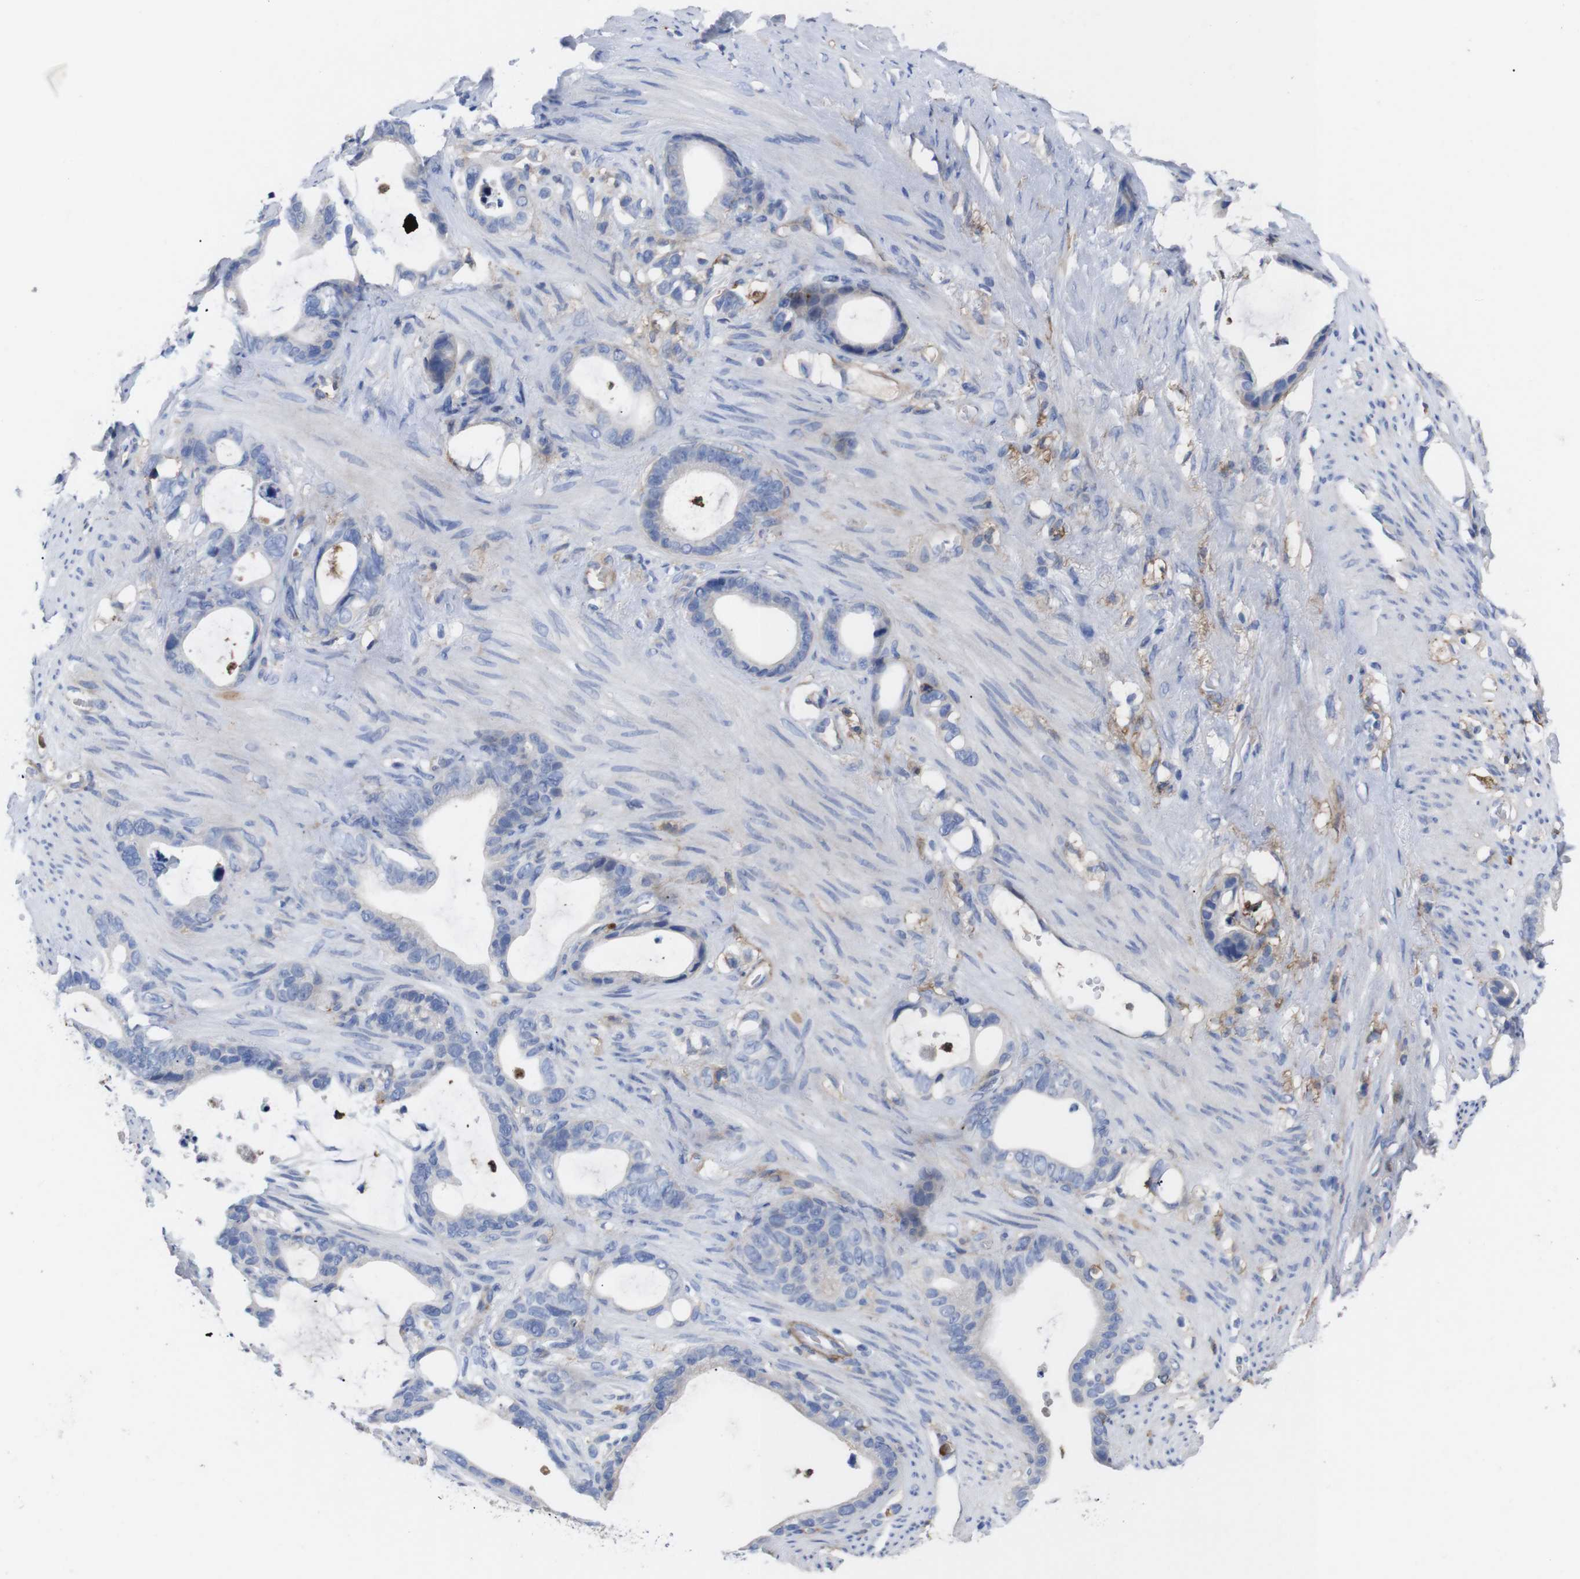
{"staining": {"intensity": "negative", "quantity": "none", "location": "none"}, "tissue": "stomach cancer", "cell_type": "Tumor cells", "image_type": "cancer", "snomed": [{"axis": "morphology", "description": "Adenocarcinoma, NOS"}, {"axis": "topography", "description": "Stomach"}], "caption": "The immunohistochemistry micrograph has no significant positivity in tumor cells of stomach cancer (adenocarcinoma) tissue.", "gene": "C5AR1", "patient": {"sex": "female", "age": 75}}